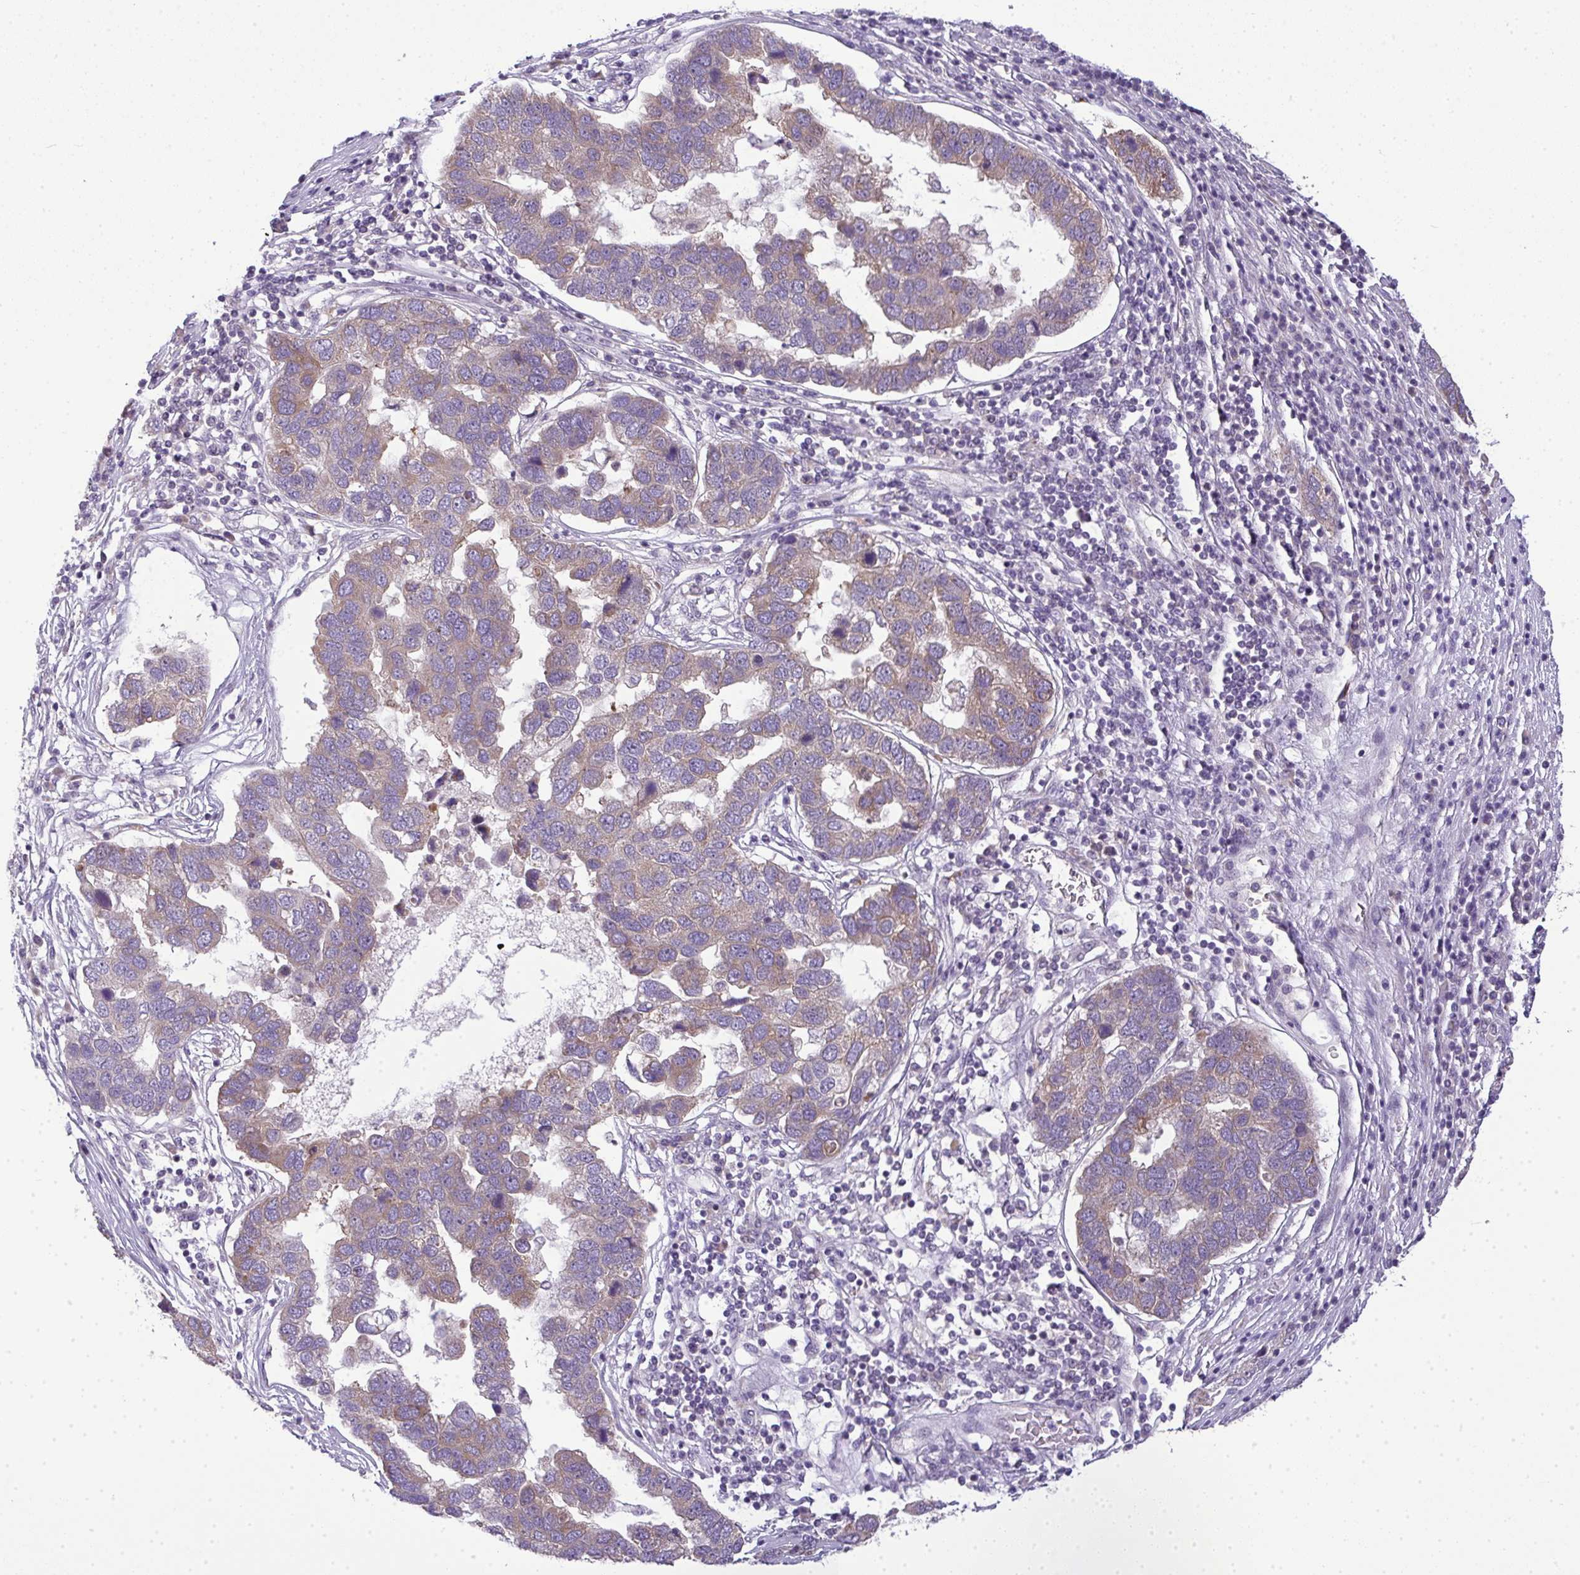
{"staining": {"intensity": "weak", "quantity": "25%-75%", "location": "cytoplasmic/membranous"}, "tissue": "pancreatic cancer", "cell_type": "Tumor cells", "image_type": "cancer", "snomed": [{"axis": "morphology", "description": "Adenocarcinoma, NOS"}, {"axis": "topography", "description": "Pancreas"}], "caption": "High-power microscopy captured an immunohistochemistry (IHC) micrograph of pancreatic cancer (adenocarcinoma), revealing weak cytoplasmic/membranous staining in approximately 25%-75% of tumor cells.", "gene": "NT5C1A", "patient": {"sex": "female", "age": 61}}